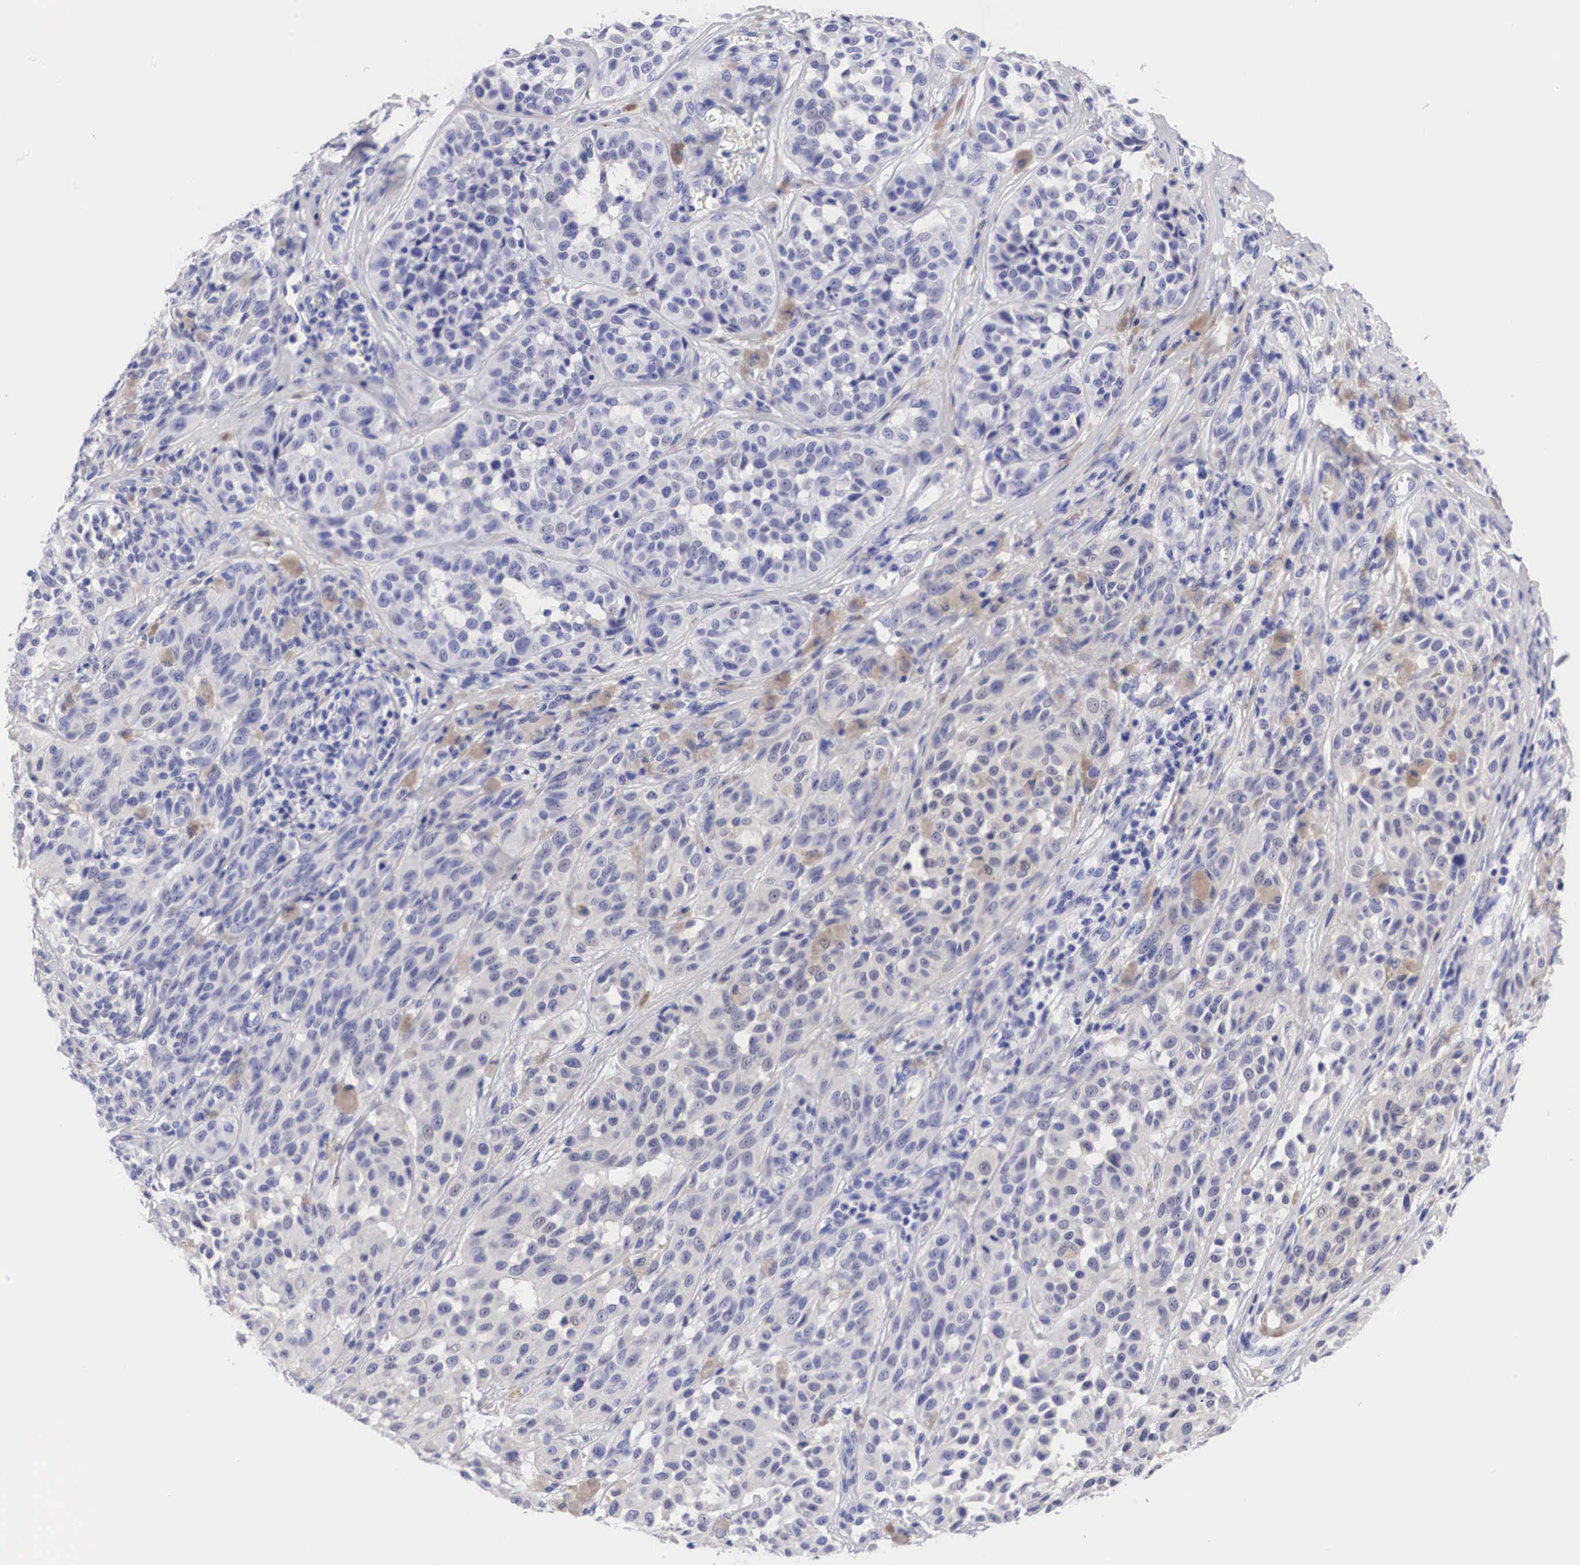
{"staining": {"intensity": "moderate", "quantity": "<25%", "location": "cytoplasmic/membranous"}, "tissue": "melanoma", "cell_type": "Tumor cells", "image_type": "cancer", "snomed": [{"axis": "morphology", "description": "Malignant melanoma, NOS"}, {"axis": "topography", "description": "Skin"}], "caption": "The histopathology image demonstrates immunohistochemical staining of melanoma. There is moderate cytoplasmic/membranous expression is appreciated in about <25% of tumor cells.", "gene": "ERBB2", "patient": {"sex": "male", "age": 44}}